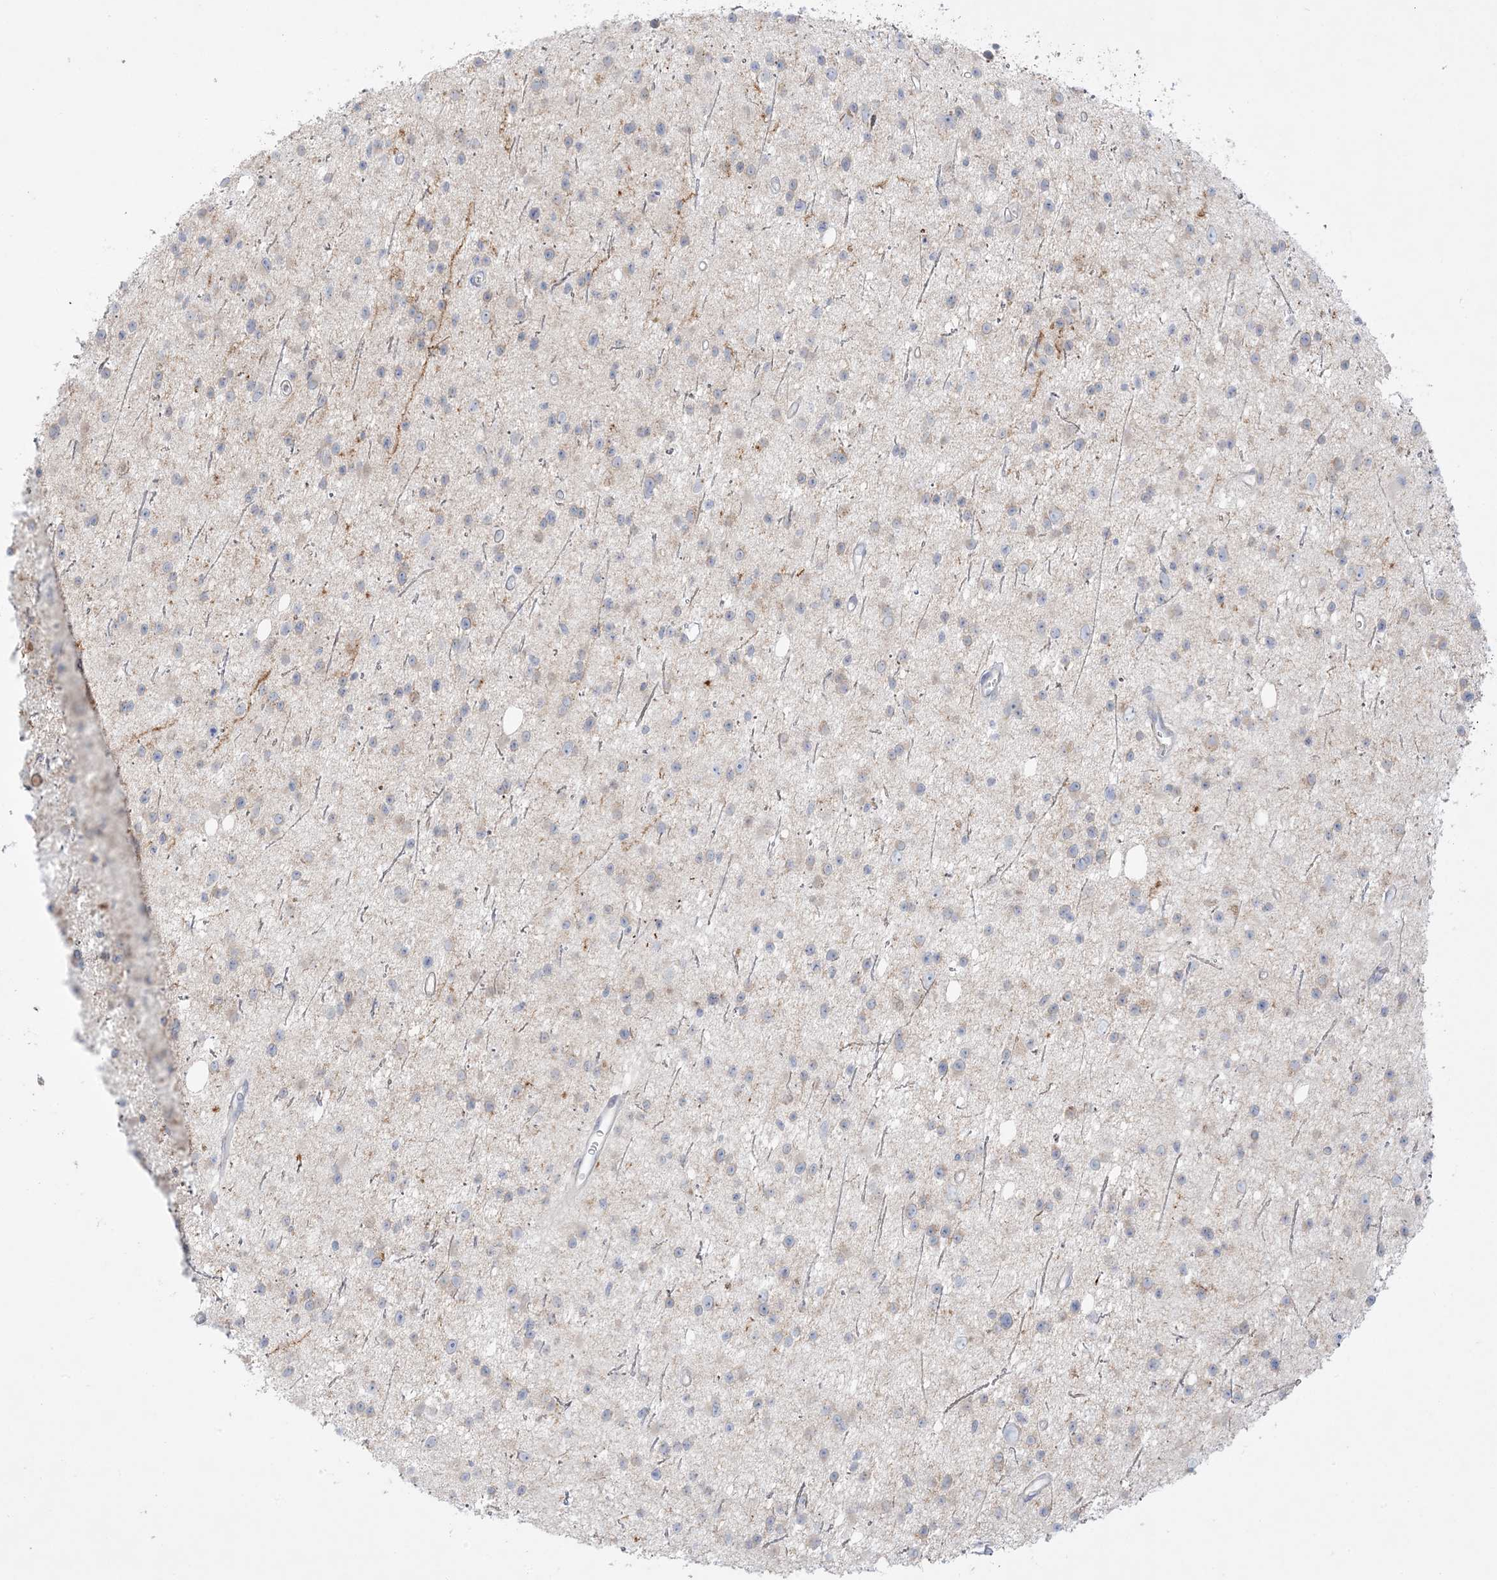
{"staining": {"intensity": "weak", "quantity": "<25%", "location": "cytoplasmic/membranous"}, "tissue": "glioma", "cell_type": "Tumor cells", "image_type": "cancer", "snomed": [{"axis": "morphology", "description": "Glioma, malignant, Low grade"}, {"axis": "topography", "description": "Cerebral cortex"}], "caption": "This is a micrograph of IHC staining of glioma, which shows no staining in tumor cells.", "gene": "FAM184A", "patient": {"sex": "female", "age": 39}}